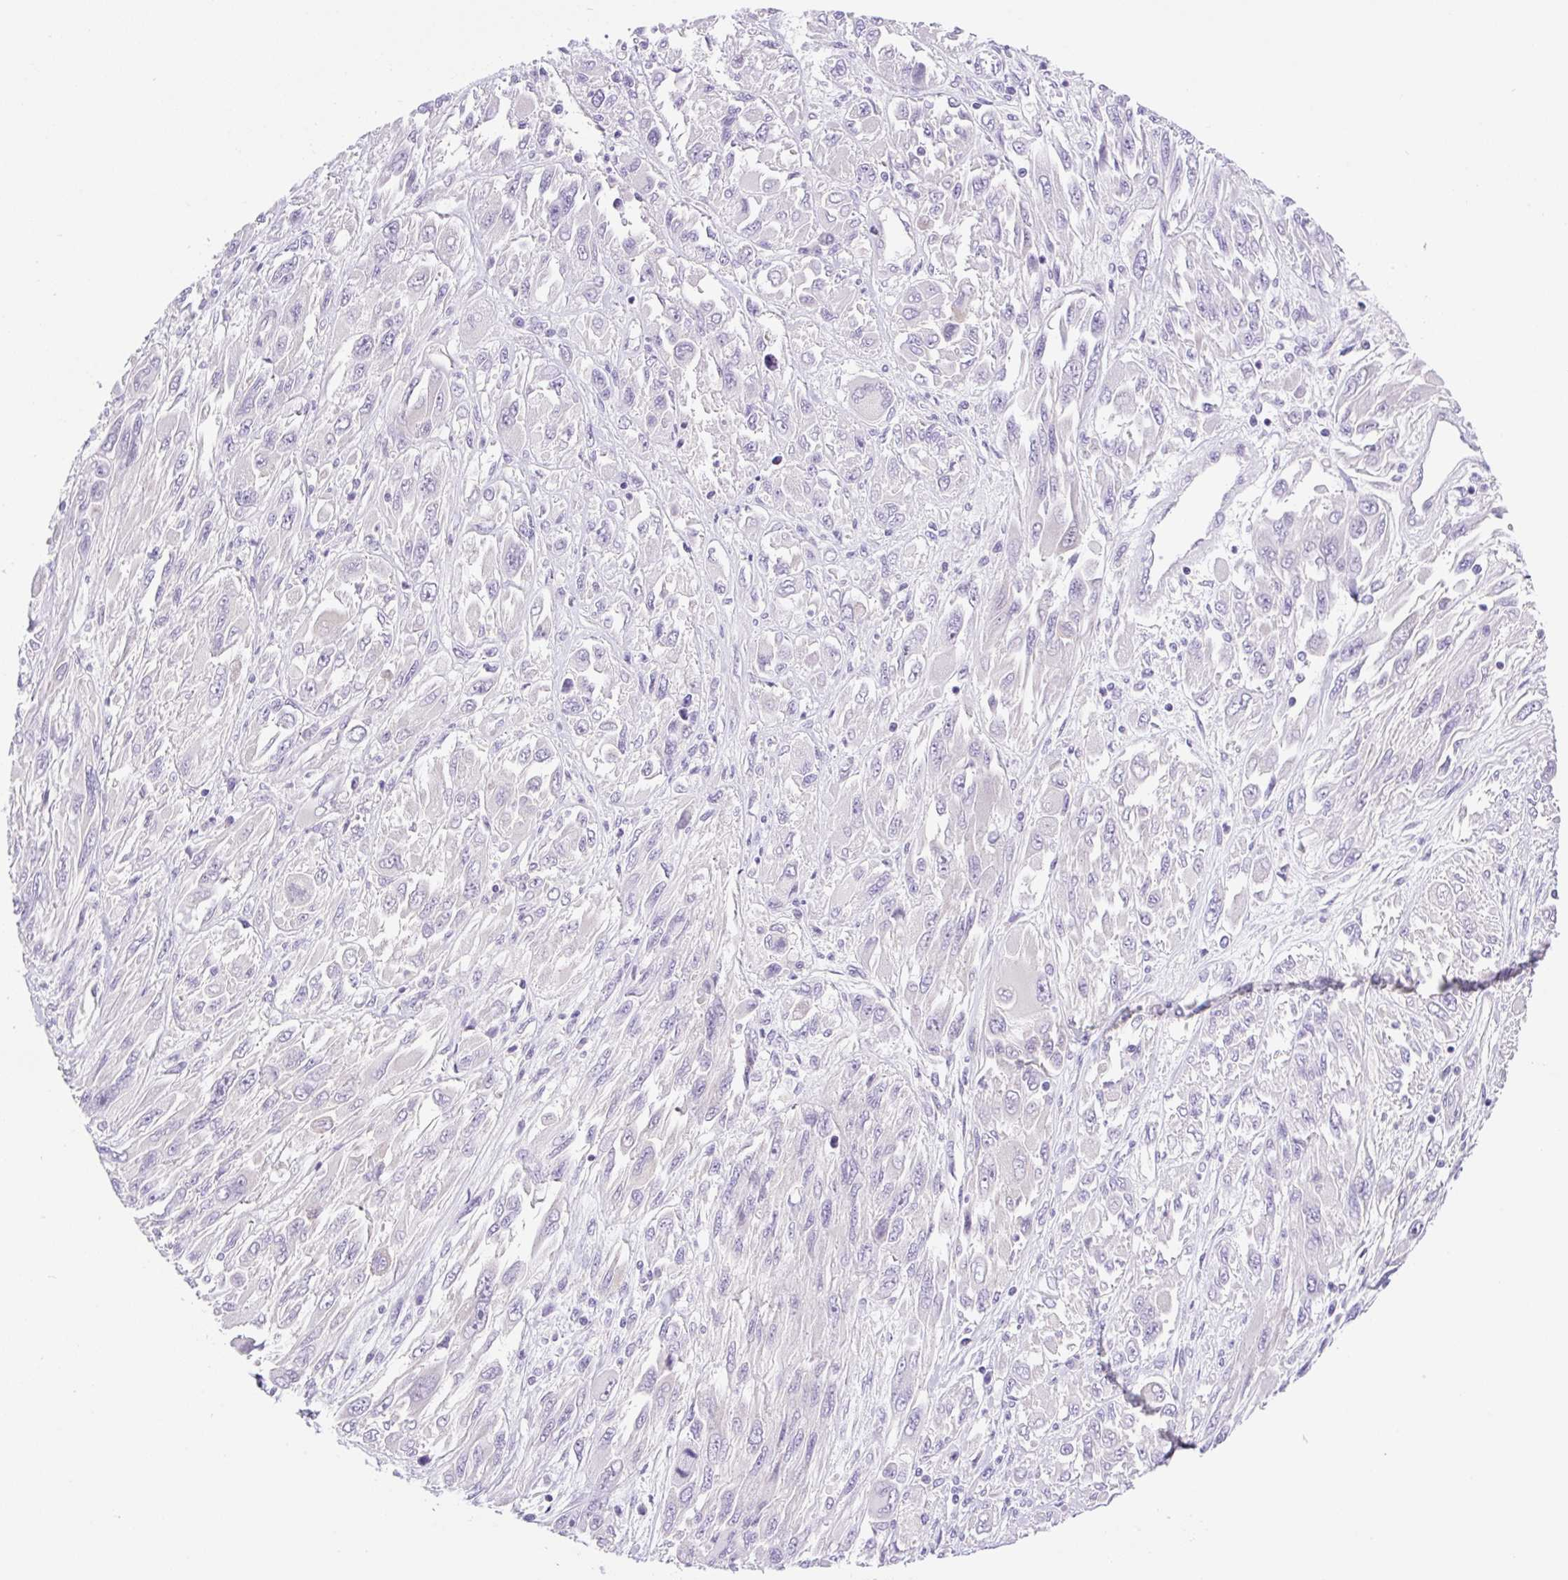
{"staining": {"intensity": "negative", "quantity": "none", "location": "none"}, "tissue": "melanoma", "cell_type": "Tumor cells", "image_type": "cancer", "snomed": [{"axis": "morphology", "description": "Malignant melanoma, NOS"}, {"axis": "topography", "description": "Skin"}], "caption": "Tumor cells are negative for protein expression in human malignant melanoma.", "gene": "CAMK2B", "patient": {"sex": "female", "age": 91}}